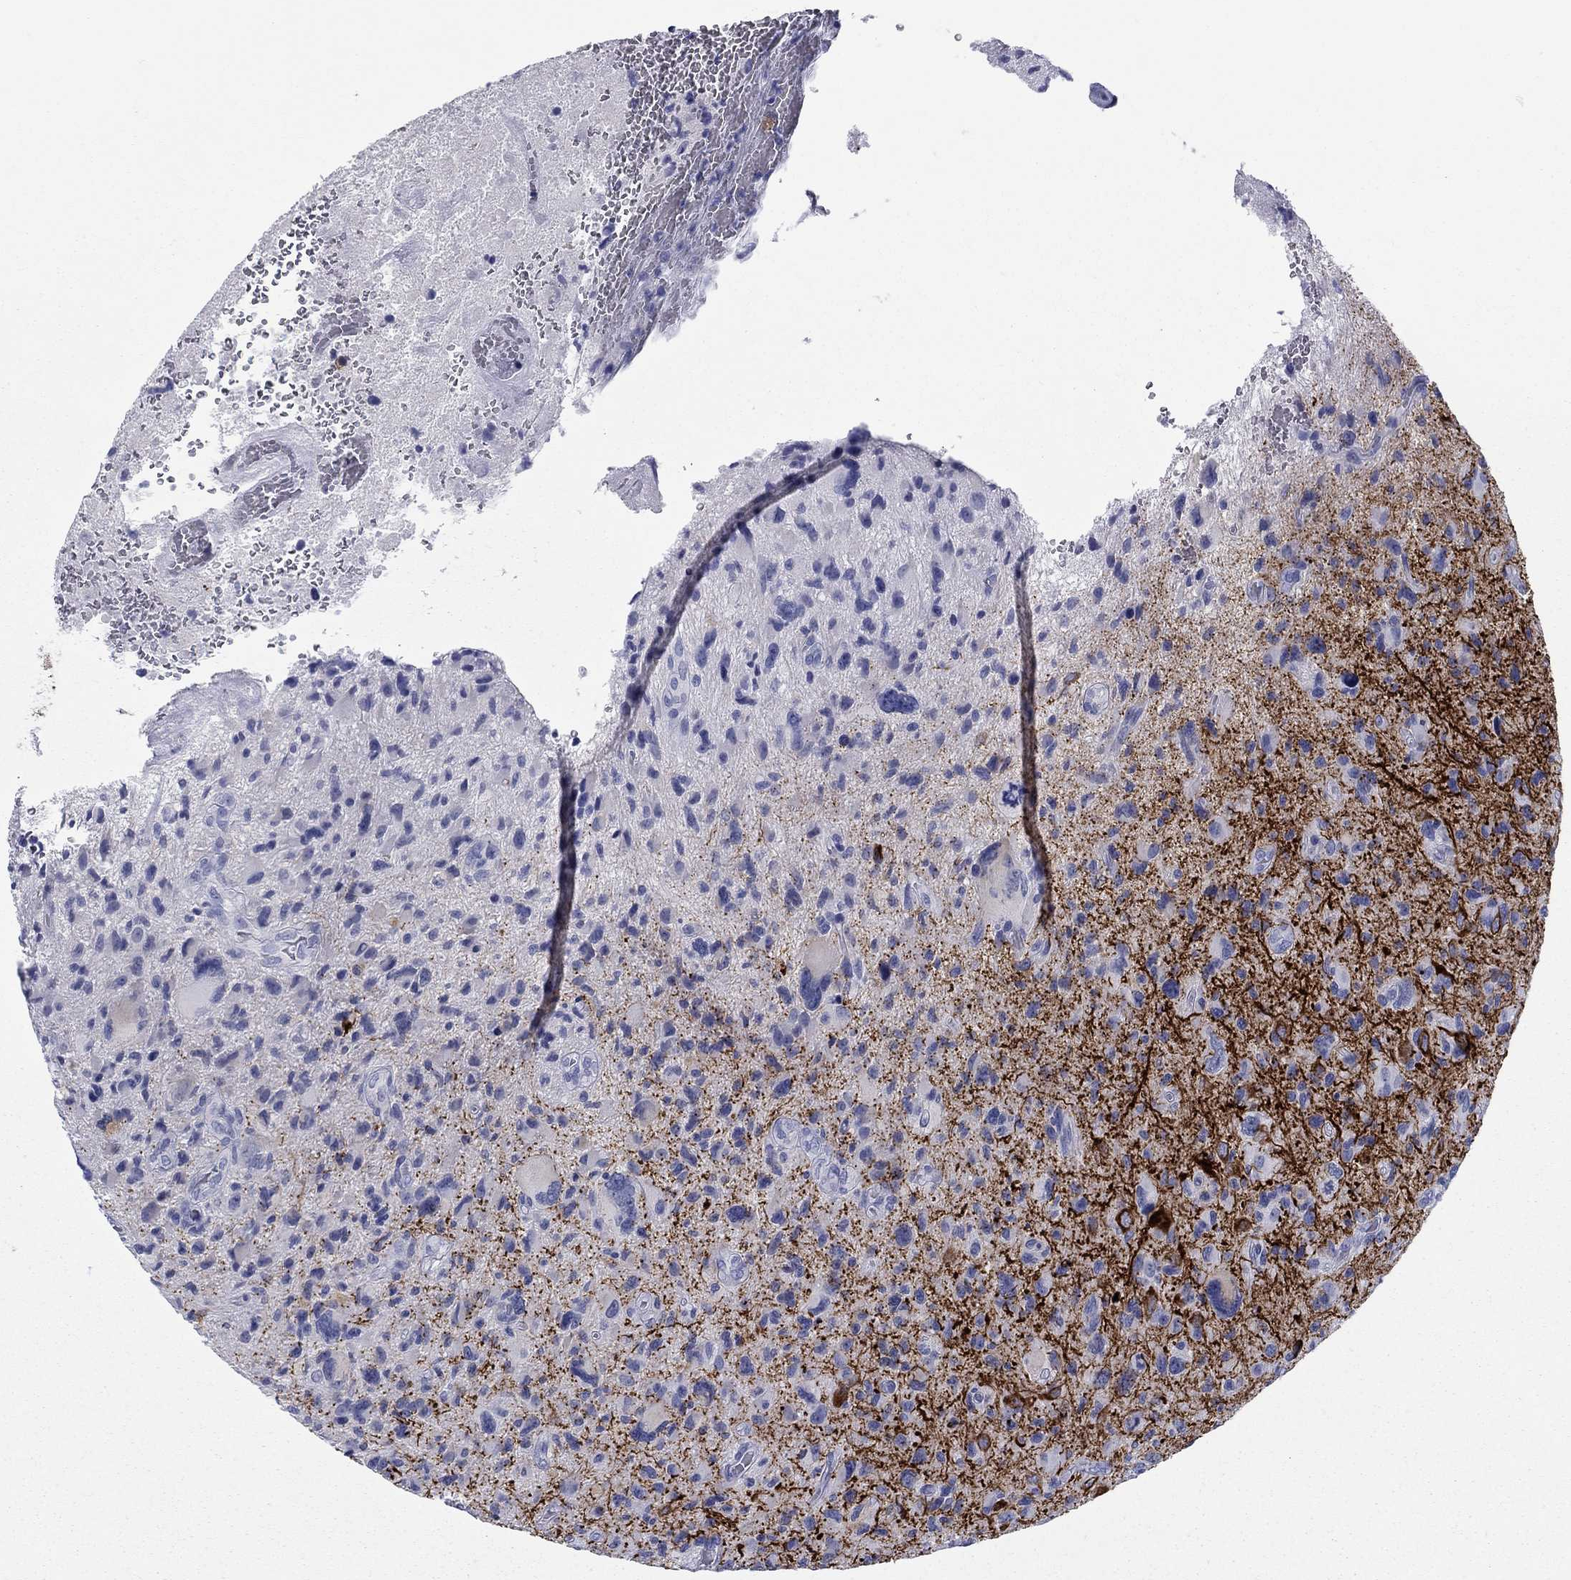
{"staining": {"intensity": "strong", "quantity": "<25%", "location": "cytoplasmic/membranous"}, "tissue": "glioma", "cell_type": "Tumor cells", "image_type": "cancer", "snomed": [{"axis": "morphology", "description": "Glioma, malignant, NOS"}, {"axis": "morphology", "description": "Glioma, malignant, High grade"}, {"axis": "topography", "description": "Brain"}], "caption": "Tumor cells demonstrate medium levels of strong cytoplasmic/membranous positivity in about <25% of cells in human glioma.", "gene": "KCNH1", "patient": {"sex": "female", "age": 71}}